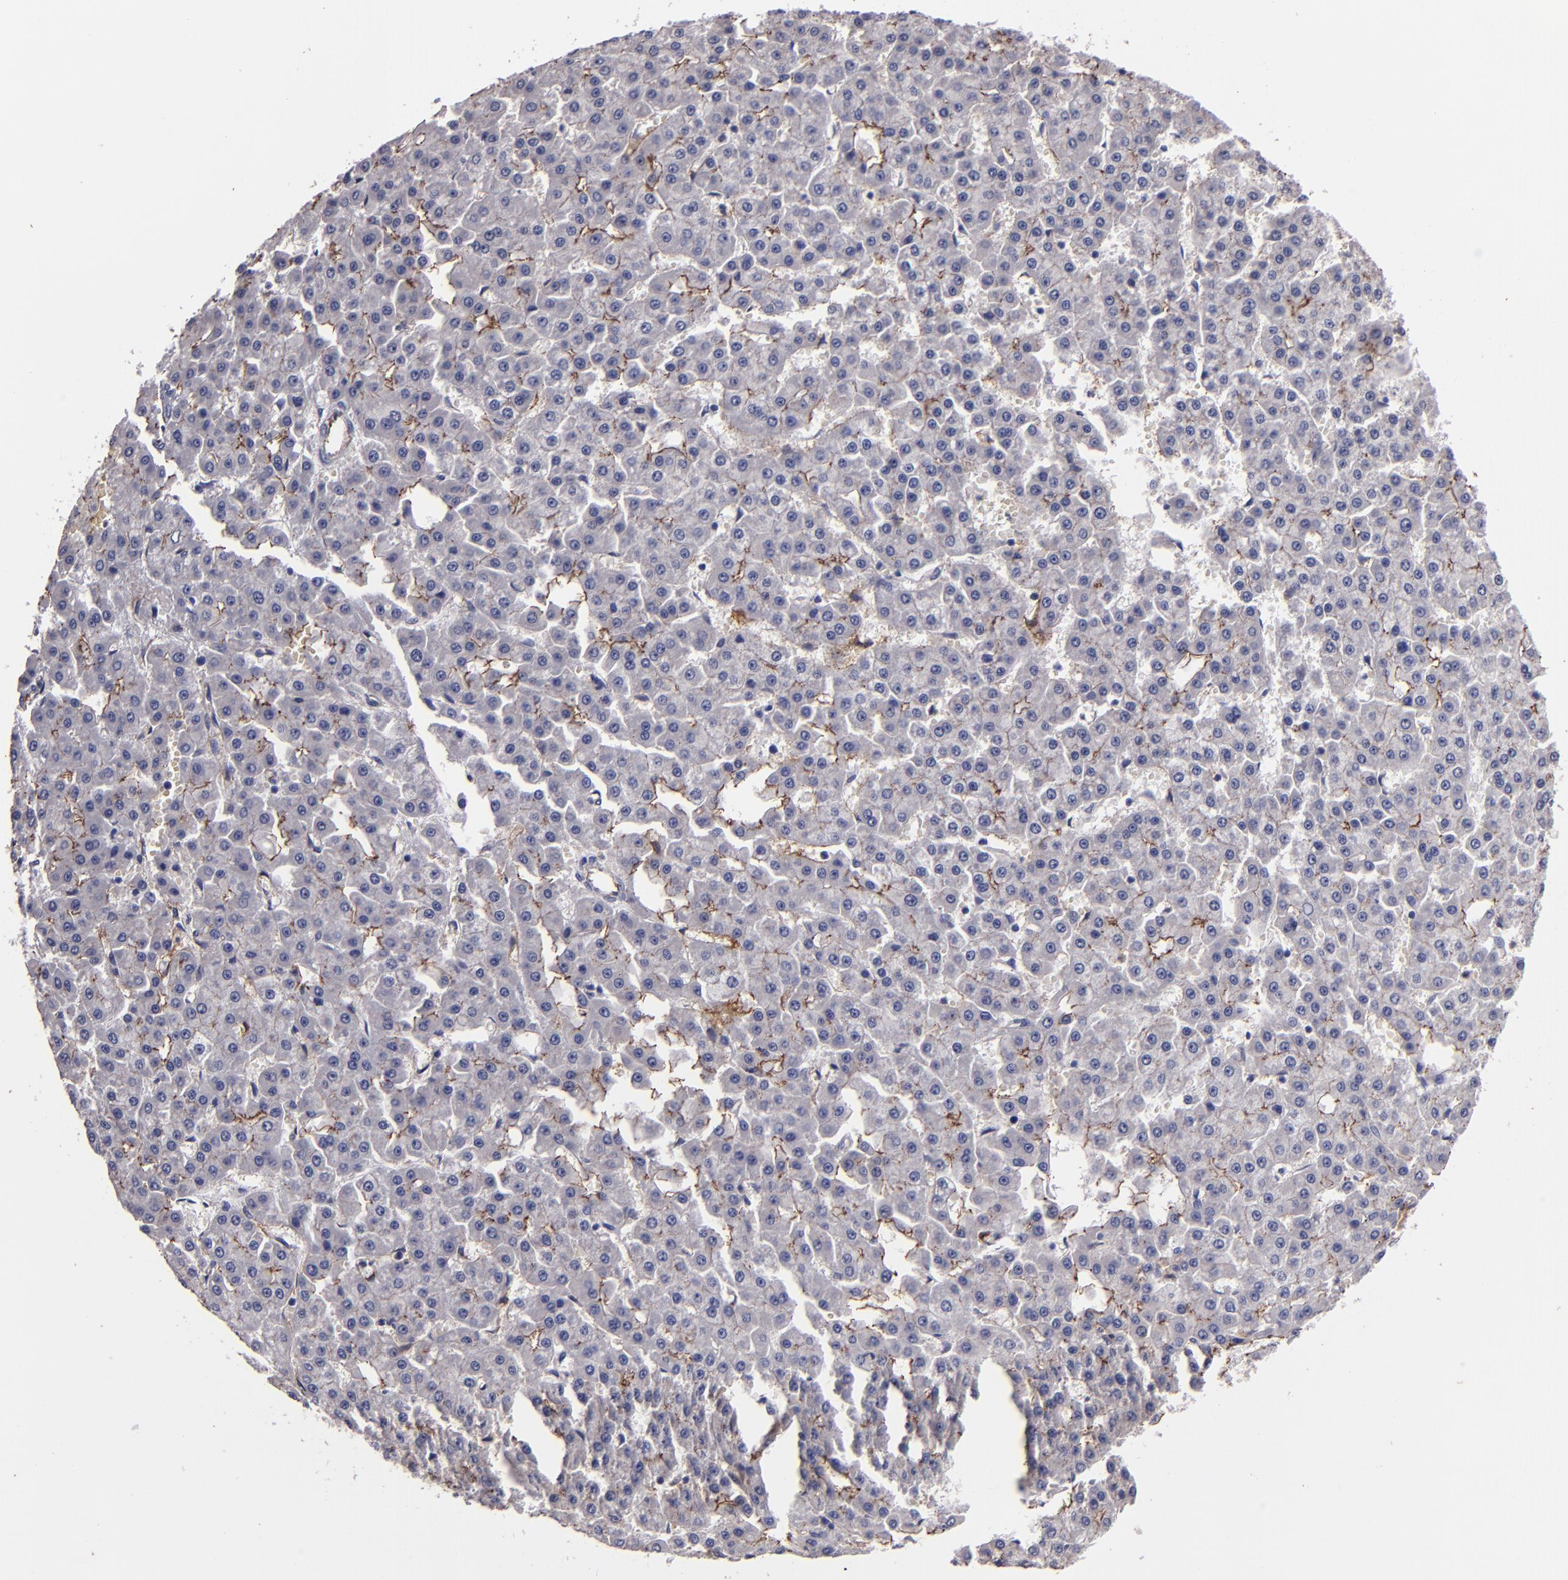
{"staining": {"intensity": "moderate", "quantity": "<25%", "location": "cytoplasmic/membranous"}, "tissue": "liver cancer", "cell_type": "Tumor cells", "image_type": "cancer", "snomed": [{"axis": "morphology", "description": "Carcinoma, Hepatocellular, NOS"}, {"axis": "topography", "description": "Liver"}], "caption": "Human liver cancer stained for a protein (brown) shows moderate cytoplasmic/membranous positive staining in about <25% of tumor cells.", "gene": "CLDN5", "patient": {"sex": "male", "age": 47}}